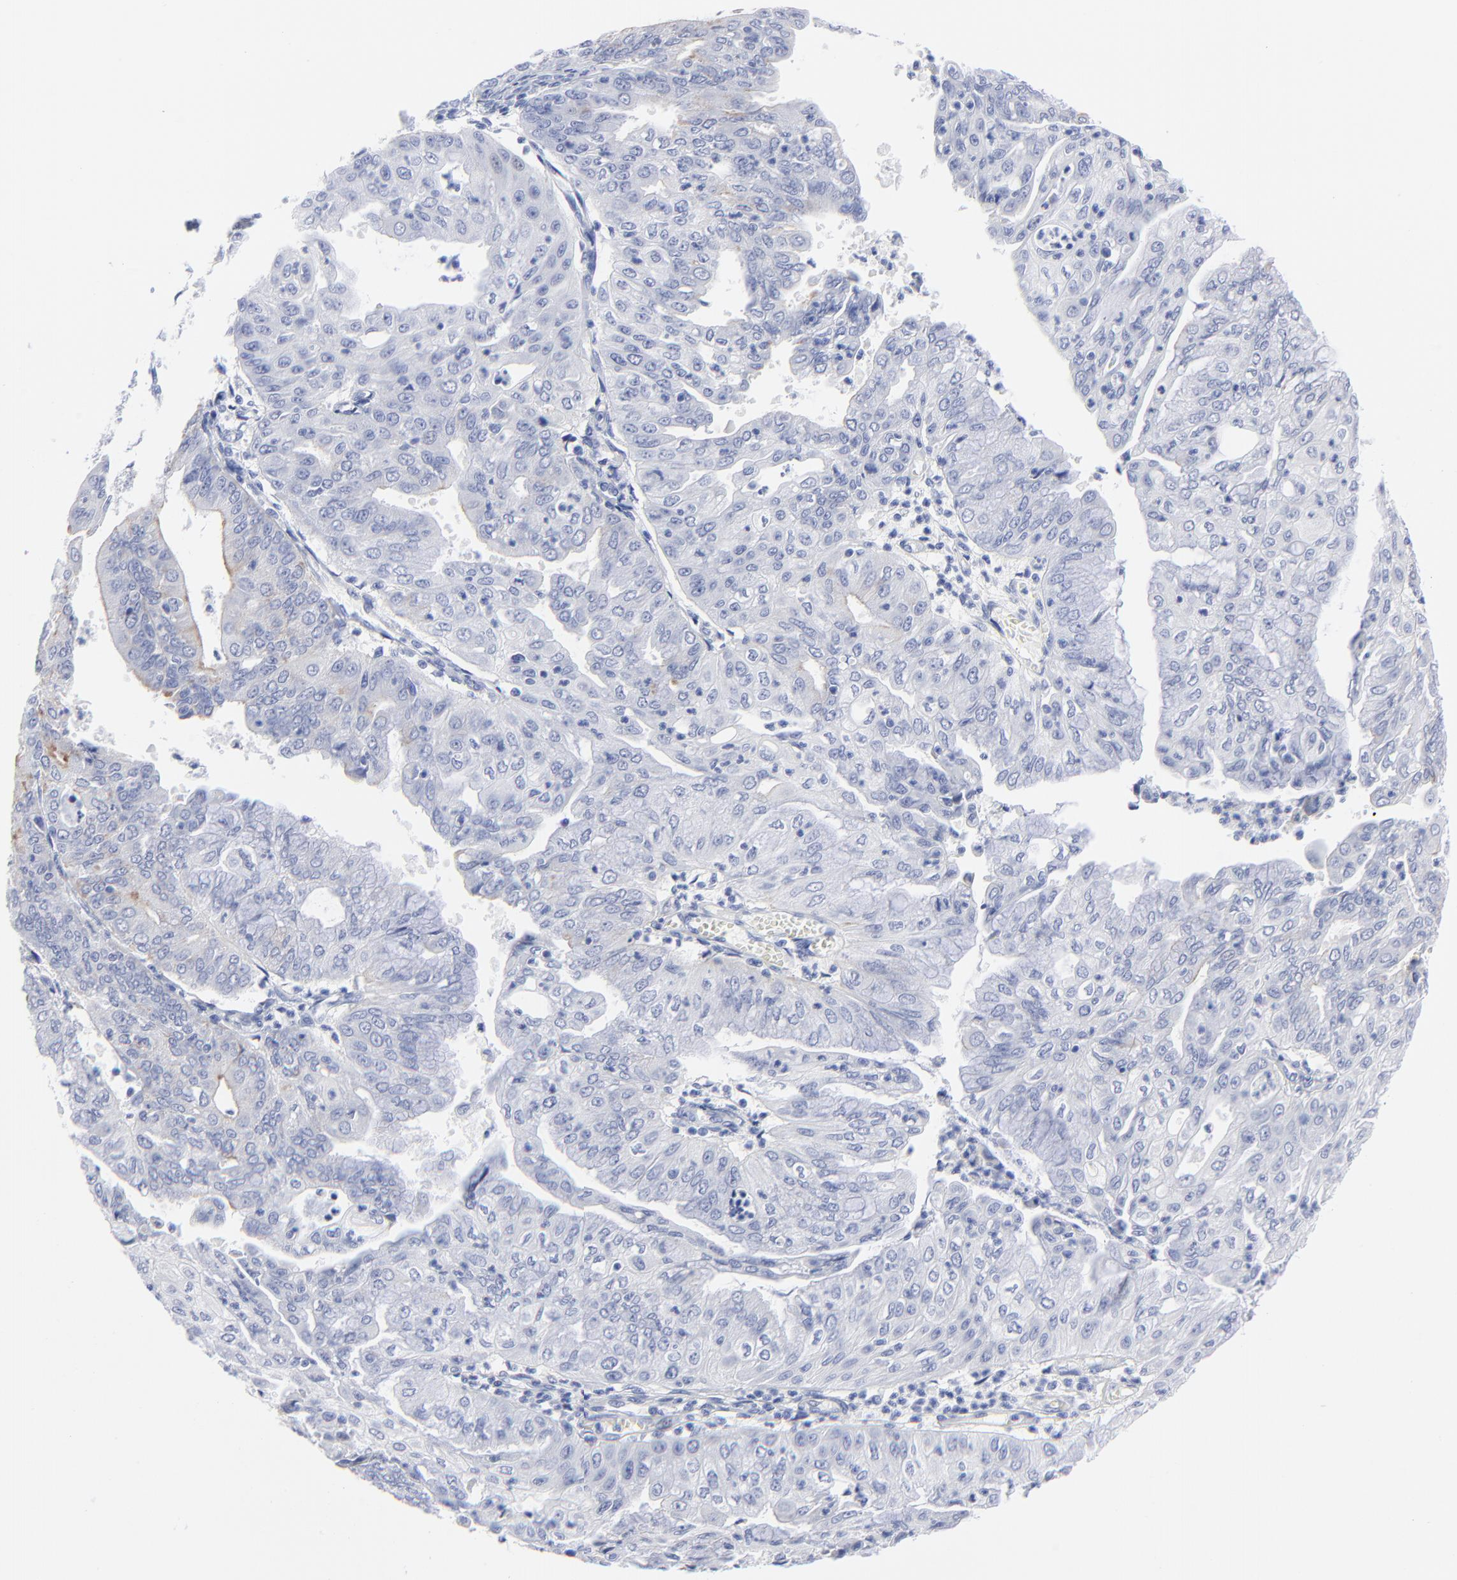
{"staining": {"intensity": "negative", "quantity": "none", "location": "none"}, "tissue": "endometrial cancer", "cell_type": "Tumor cells", "image_type": "cancer", "snomed": [{"axis": "morphology", "description": "Adenocarcinoma, NOS"}, {"axis": "topography", "description": "Endometrium"}], "caption": "This is an immunohistochemistry (IHC) image of human endometrial cancer. There is no expression in tumor cells.", "gene": "PSD3", "patient": {"sex": "female", "age": 79}}